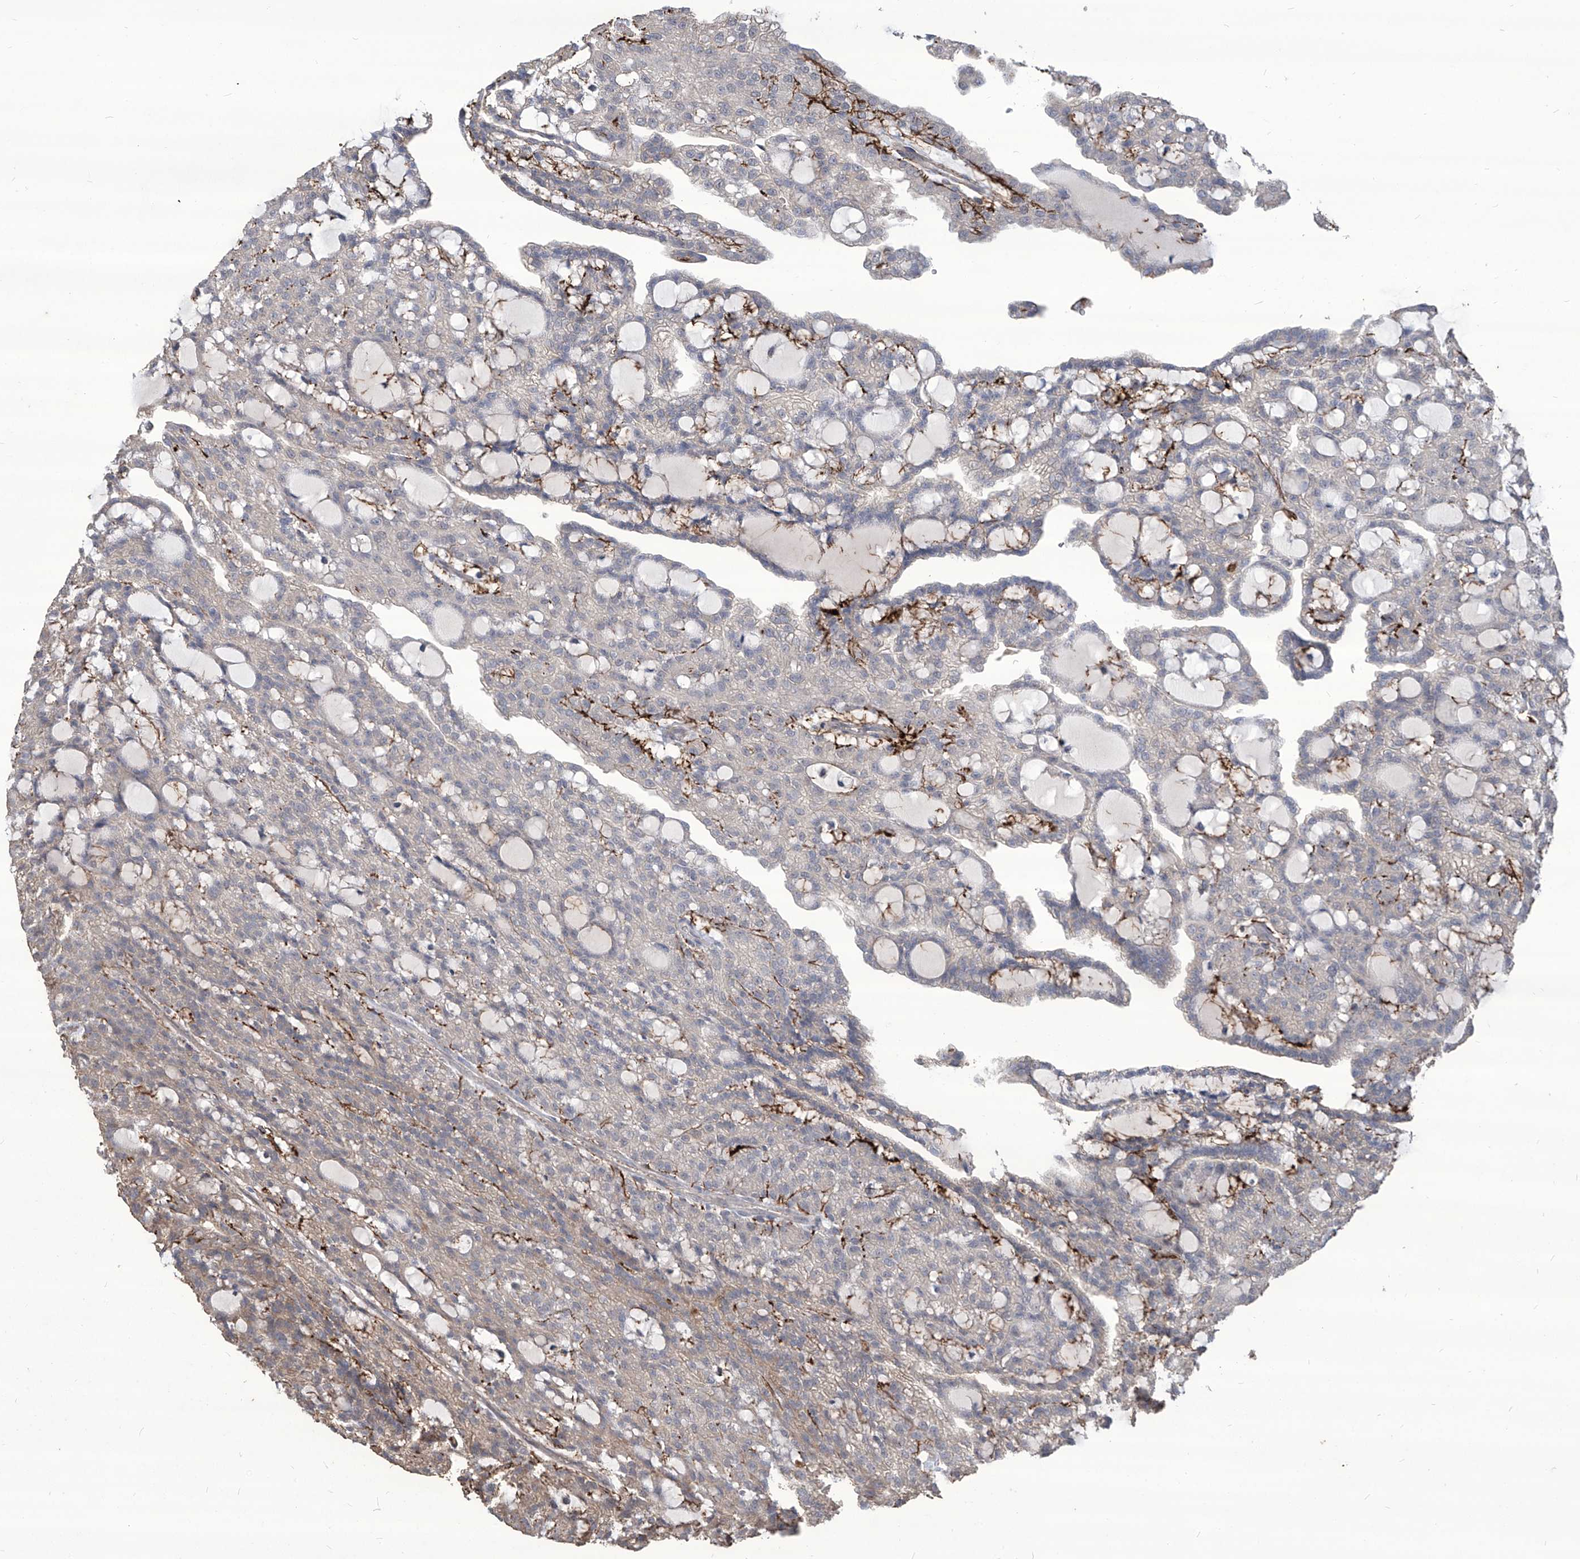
{"staining": {"intensity": "negative", "quantity": "none", "location": "none"}, "tissue": "renal cancer", "cell_type": "Tumor cells", "image_type": "cancer", "snomed": [{"axis": "morphology", "description": "Adenocarcinoma, NOS"}, {"axis": "topography", "description": "Kidney"}], "caption": "Histopathology image shows no protein expression in tumor cells of renal adenocarcinoma tissue.", "gene": "TXNIP", "patient": {"sex": "male", "age": 63}}